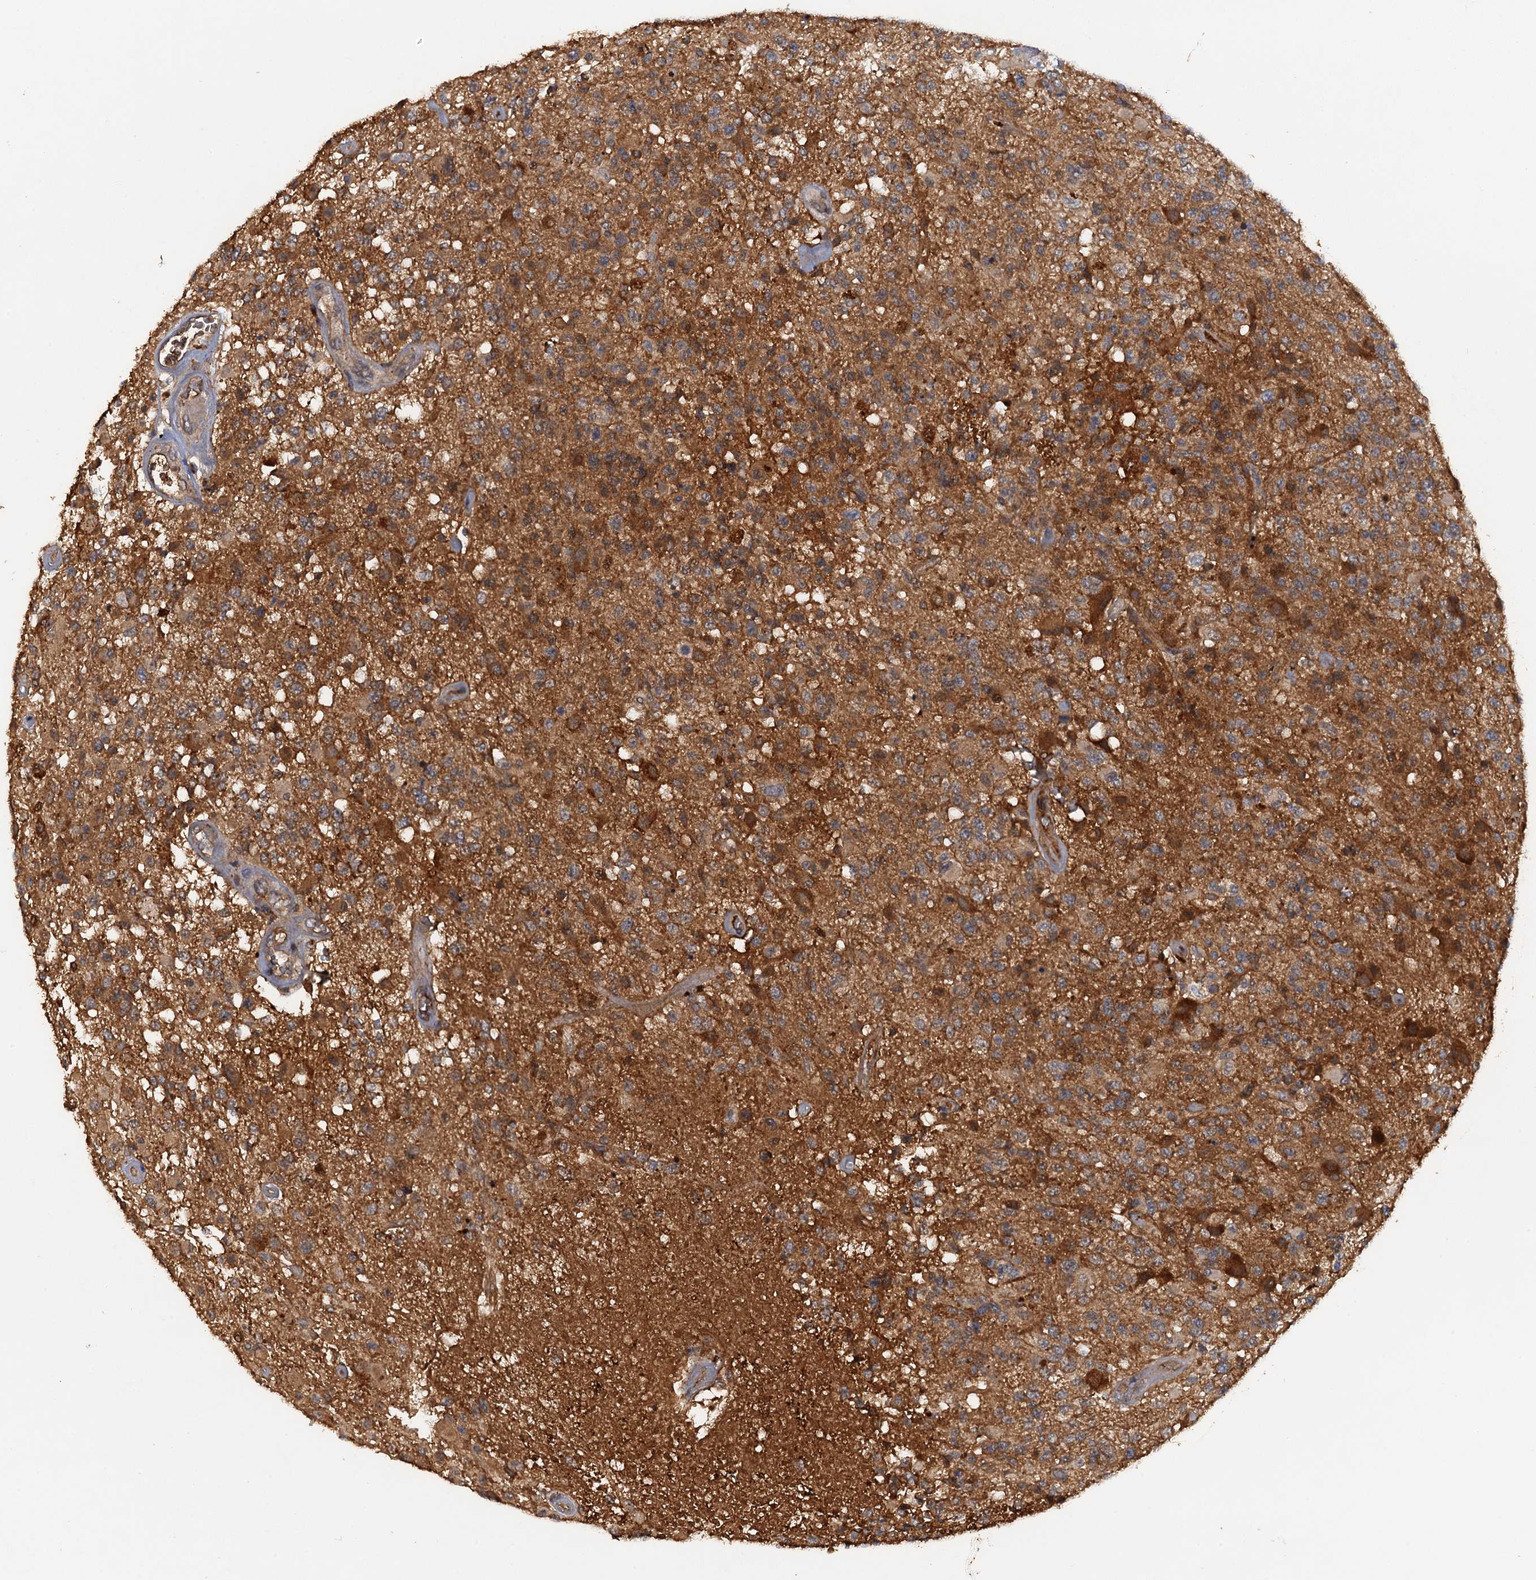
{"staining": {"intensity": "moderate", "quantity": ">75%", "location": "cytoplasmic/membranous"}, "tissue": "glioma", "cell_type": "Tumor cells", "image_type": "cancer", "snomed": [{"axis": "morphology", "description": "Glioma, malignant, High grade"}, {"axis": "morphology", "description": "Glioblastoma, NOS"}, {"axis": "topography", "description": "Brain"}], "caption": "IHC histopathology image of neoplastic tissue: glioma stained using IHC demonstrates medium levels of moderate protein expression localized specifically in the cytoplasmic/membranous of tumor cells, appearing as a cytoplasmic/membranous brown color.", "gene": "HAPLN3", "patient": {"sex": "male", "age": 60}}